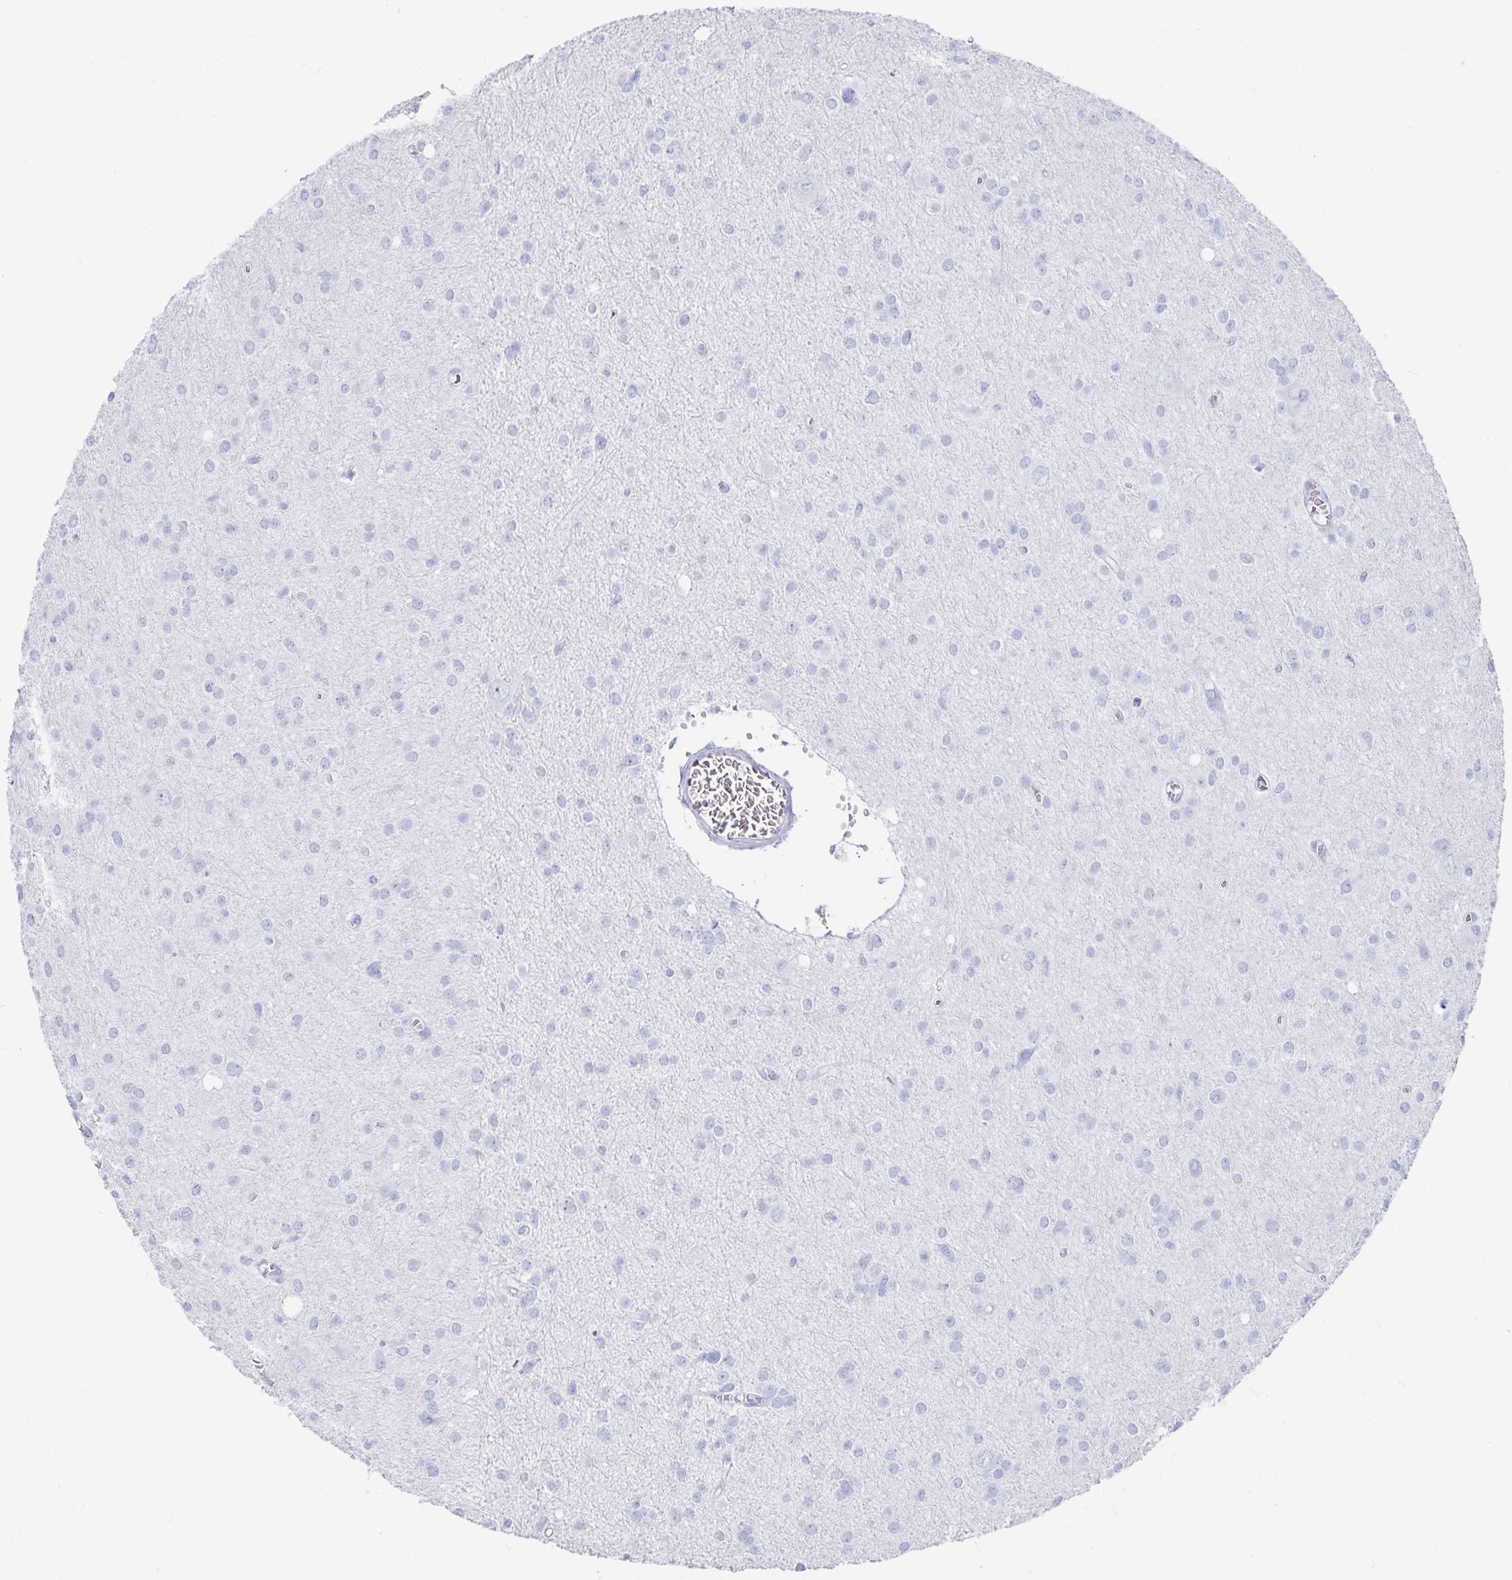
{"staining": {"intensity": "negative", "quantity": "none", "location": "none"}, "tissue": "glioma", "cell_type": "Tumor cells", "image_type": "cancer", "snomed": [{"axis": "morphology", "description": "Glioma, malignant, High grade"}, {"axis": "topography", "description": "Brain"}], "caption": "This is an IHC photomicrograph of human malignant high-grade glioma. There is no expression in tumor cells.", "gene": "TNIP1", "patient": {"sex": "male", "age": 23}}